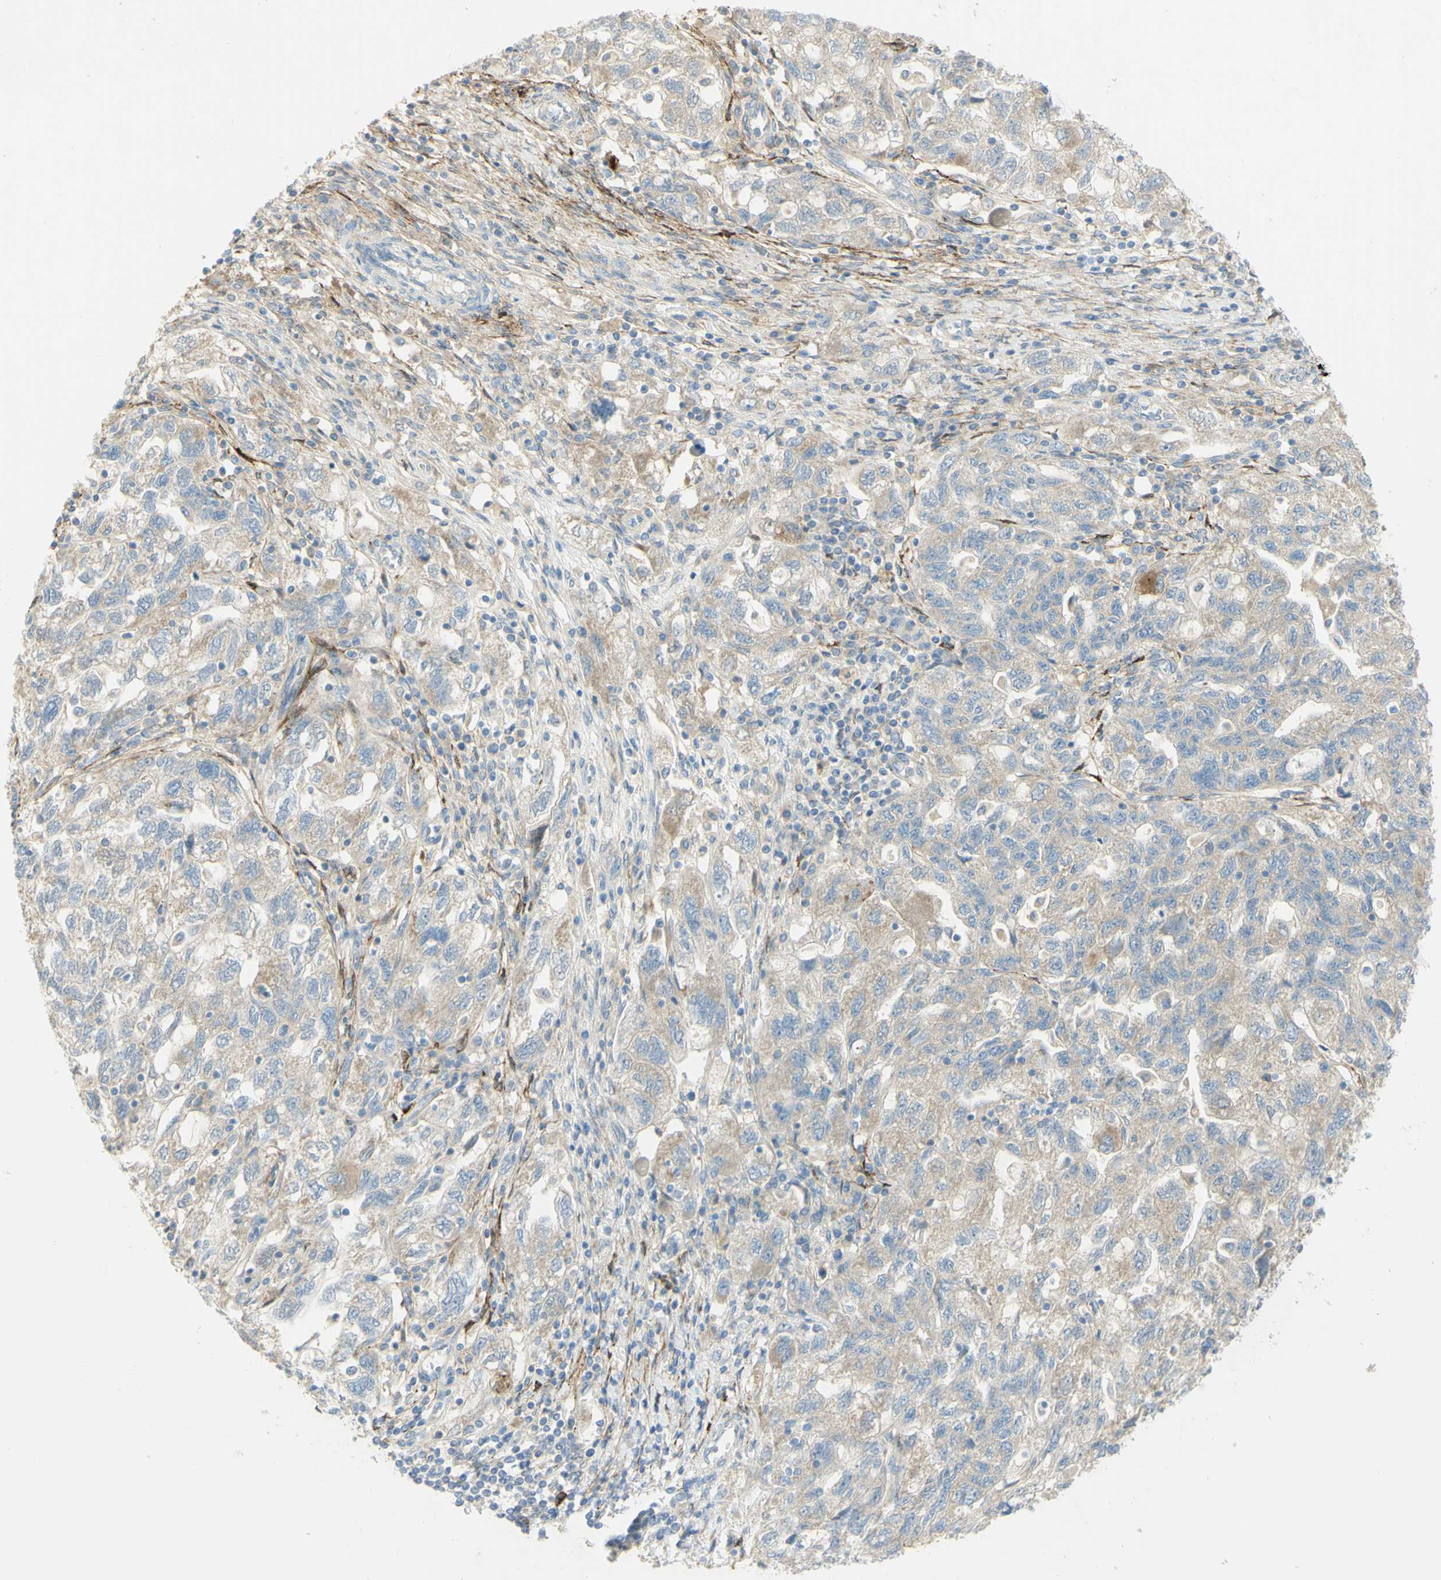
{"staining": {"intensity": "weak", "quantity": ">75%", "location": "cytoplasmic/membranous"}, "tissue": "ovarian cancer", "cell_type": "Tumor cells", "image_type": "cancer", "snomed": [{"axis": "morphology", "description": "Carcinoma, NOS"}, {"axis": "morphology", "description": "Cystadenocarcinoma, serous, NOS"}, {"axis": "topography", "description": "Ovary"}], "caption": "Ovarian cancer (serous cystadenocarcinoma) stained for a protein demonstrates weak cytoplasmic/membranous positivity in tumor cells. The staining was performed using DAB, with brown indicating positive protein expression. Nuclei are stained blue with hematoxylin.", "gene": "GCNT3", "patient": {"sex": "female", "age": 69}}